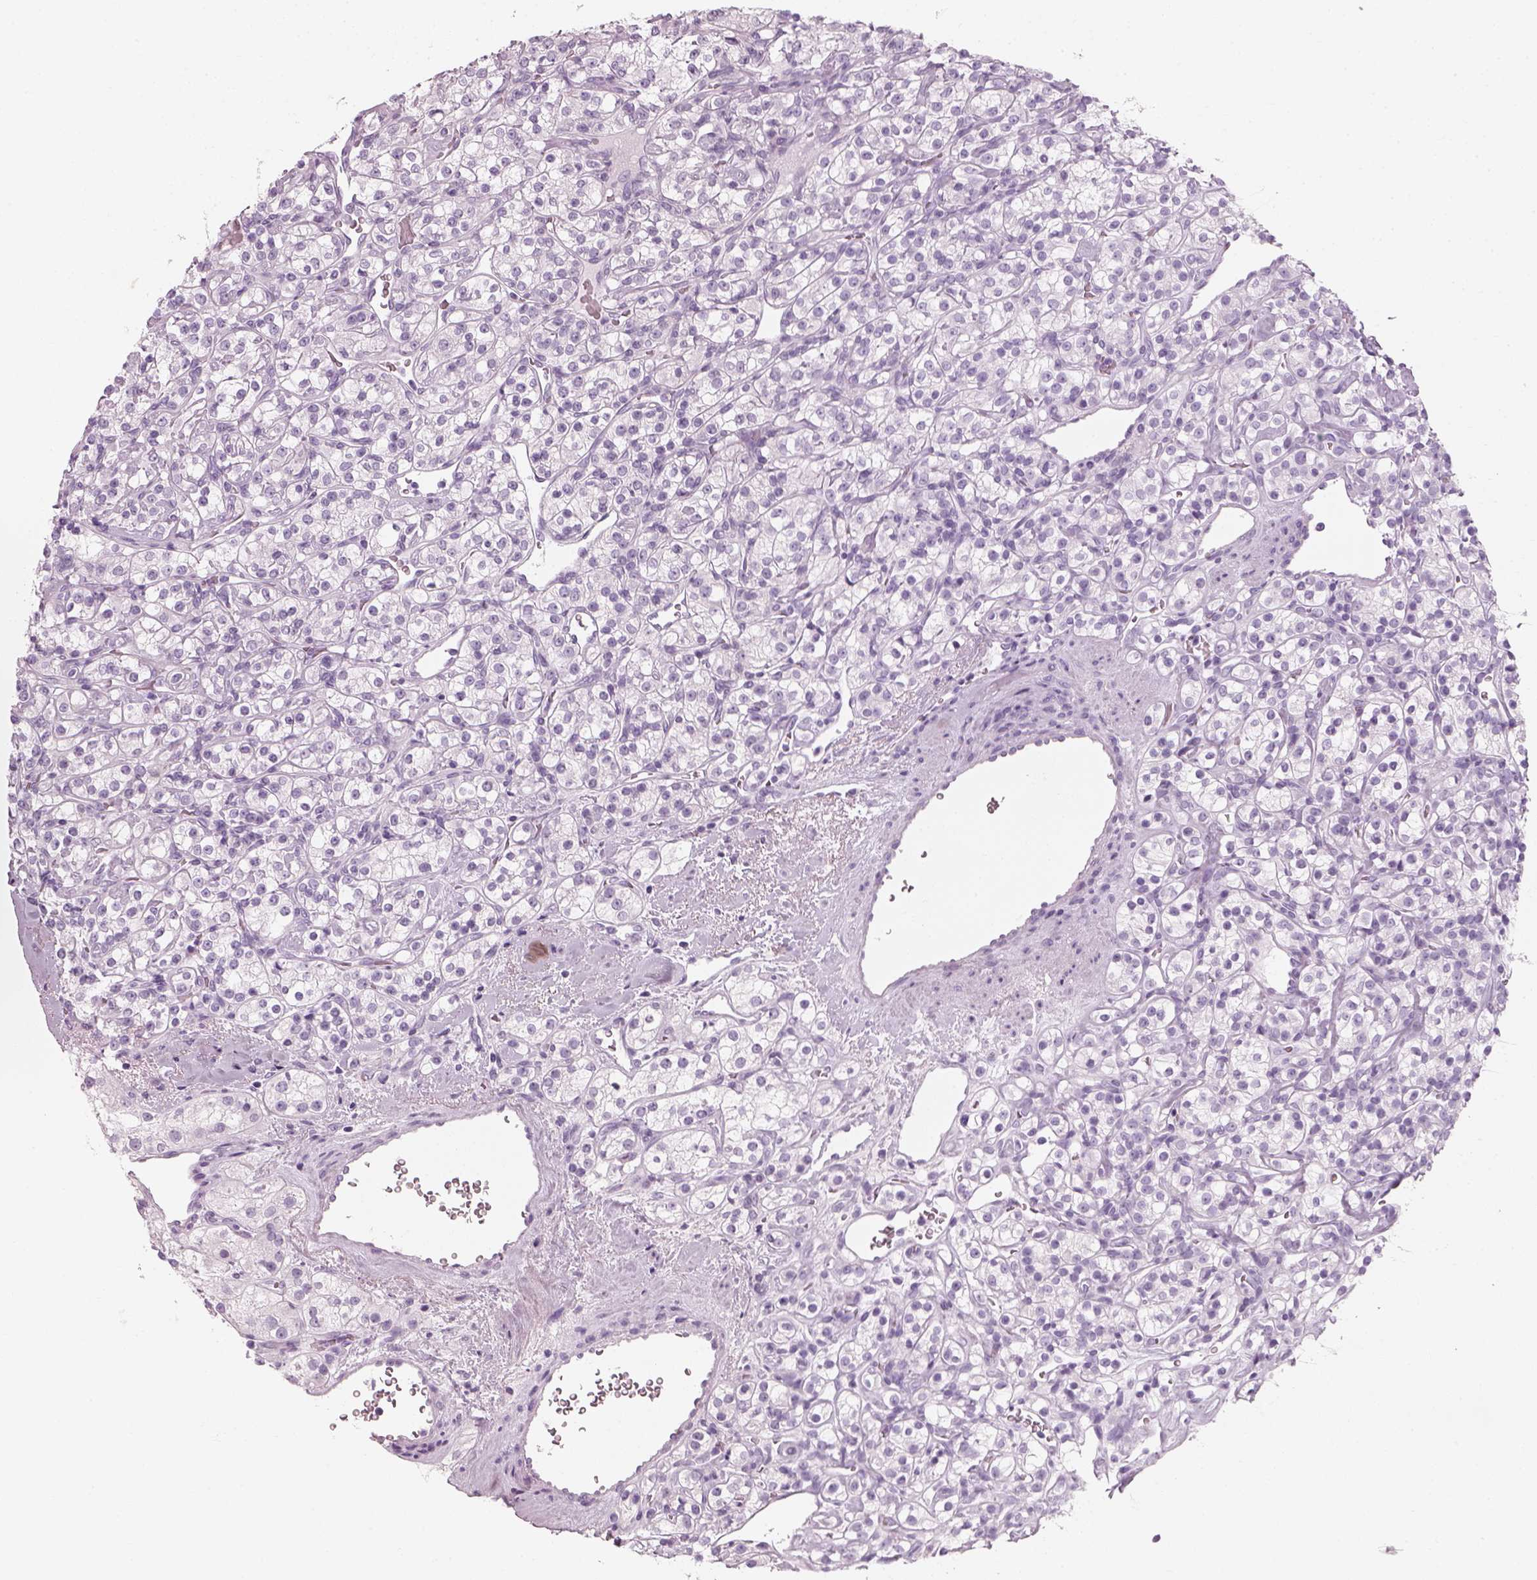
{"staining": {"intensity": "negative", "quantity": "none", "location": "none"}, "tissue": "renal cancer", "cell_type": "Tumor cells", "image_type": "cancer", "snomed": [{"axis": "morphology", "description": "Adenocarcinoma, NOS"}, {"axis": "topography", "description": "Kidney"}], "caption": "Image shows no protein staining in tumor cells of renal cancer tissue.", "gene": "CRYAA", "patient": {"sex": "male", "age": 77}}